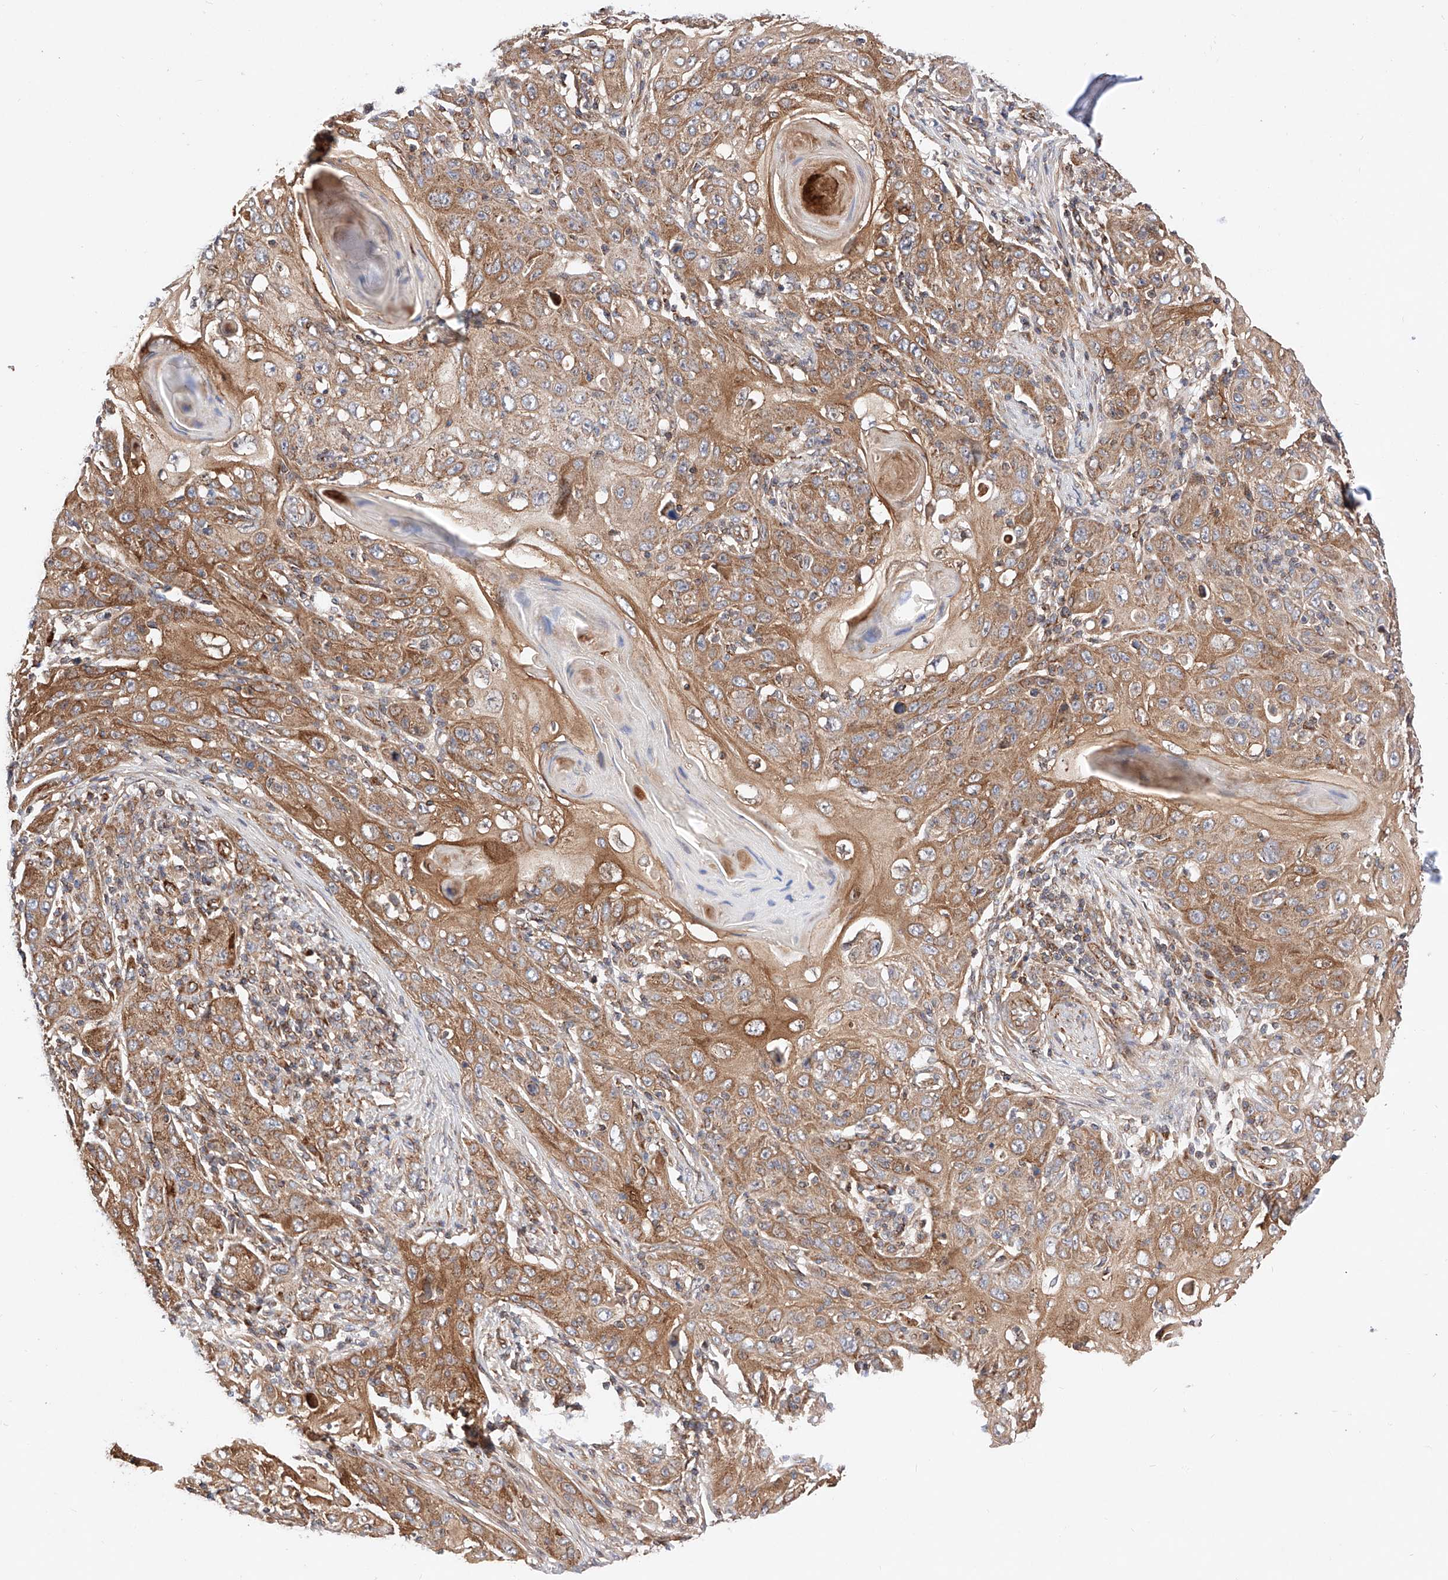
{"staining": {"intensity": "moderate", "quantity": ">75%", "location": "cytoplasmic/membranous"}, "tissue": "skin cancer", "cell_type": "Tumor cells", "image_type": "cancer", "snomed": [{"axis": "morphology", "description": "Squamous cell carcinoma, NOS"}, {"axis": "topography", "description": "Skin"}], "caption": "An IHC photomicrograph of neoplastic tissue is shown. Protein staining in brown highlights moderate cytoplasmic/membranous positivity in squamous cell carcinoma (skin) within tumor cells. (DAB (3,3'-diaminobenzidine) IHC with brightfield microscopy, high magnification).", "gene": "NR1D1", "patient": {"sex": "female", "age": 88}}